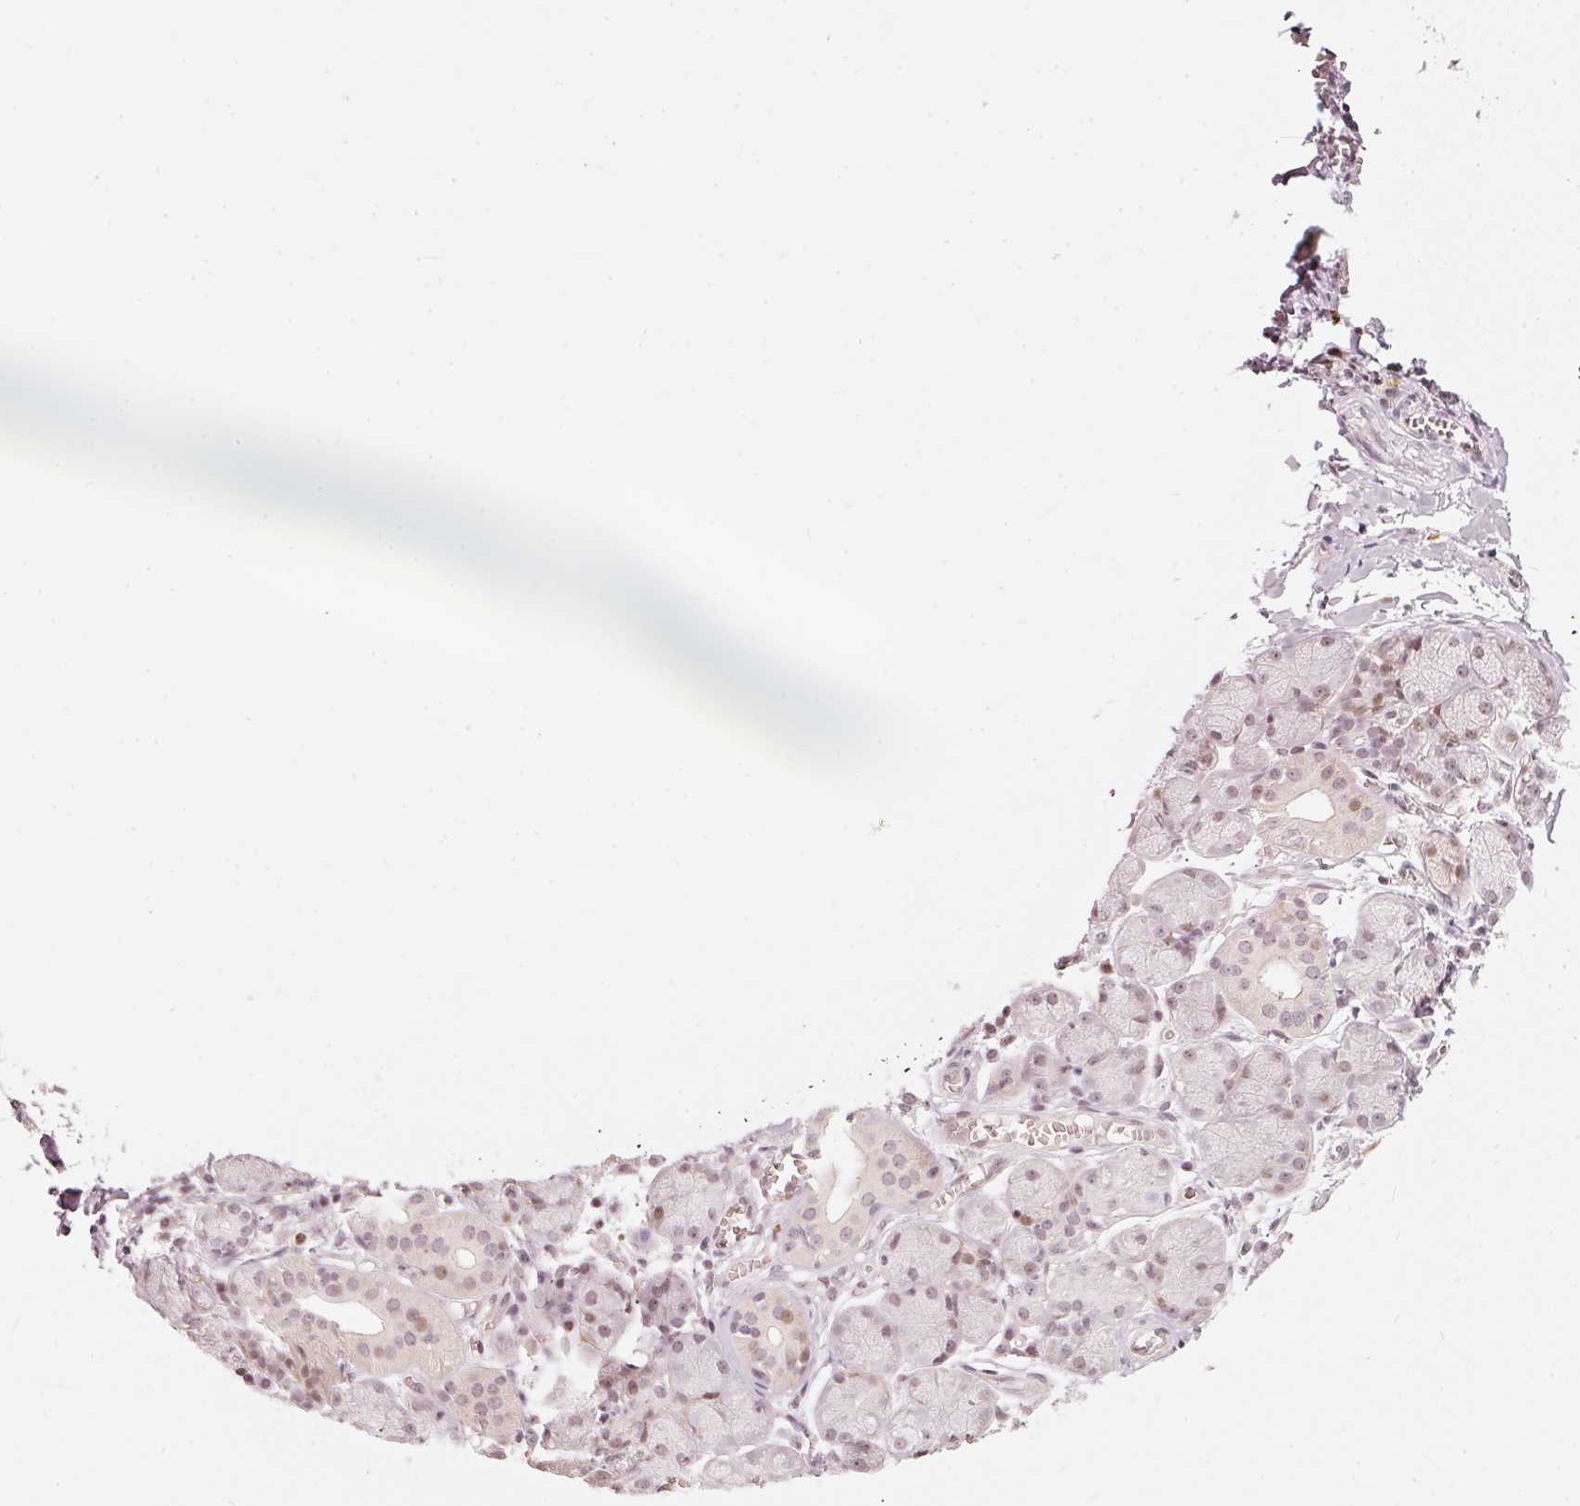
{"staining": {"intensity": "weak", "quantity": "25%-75%", "location": "nuclear"}, "tissue": "salivary gland", "cell_type": "Glandular cells", "image_type": "normal", "snomed": [{"axis": "morphology", "description": "Normal tissue, NOS"}, {"axis": "topography", "description": "Salivary gland"}], "caption": "Protein analysis of normal salivary gland shows weak nuclear positivity in about 25%-75% of glandular cells.", "gene": "MXRA8", "patient": {"sex": "female", "age": 24}}